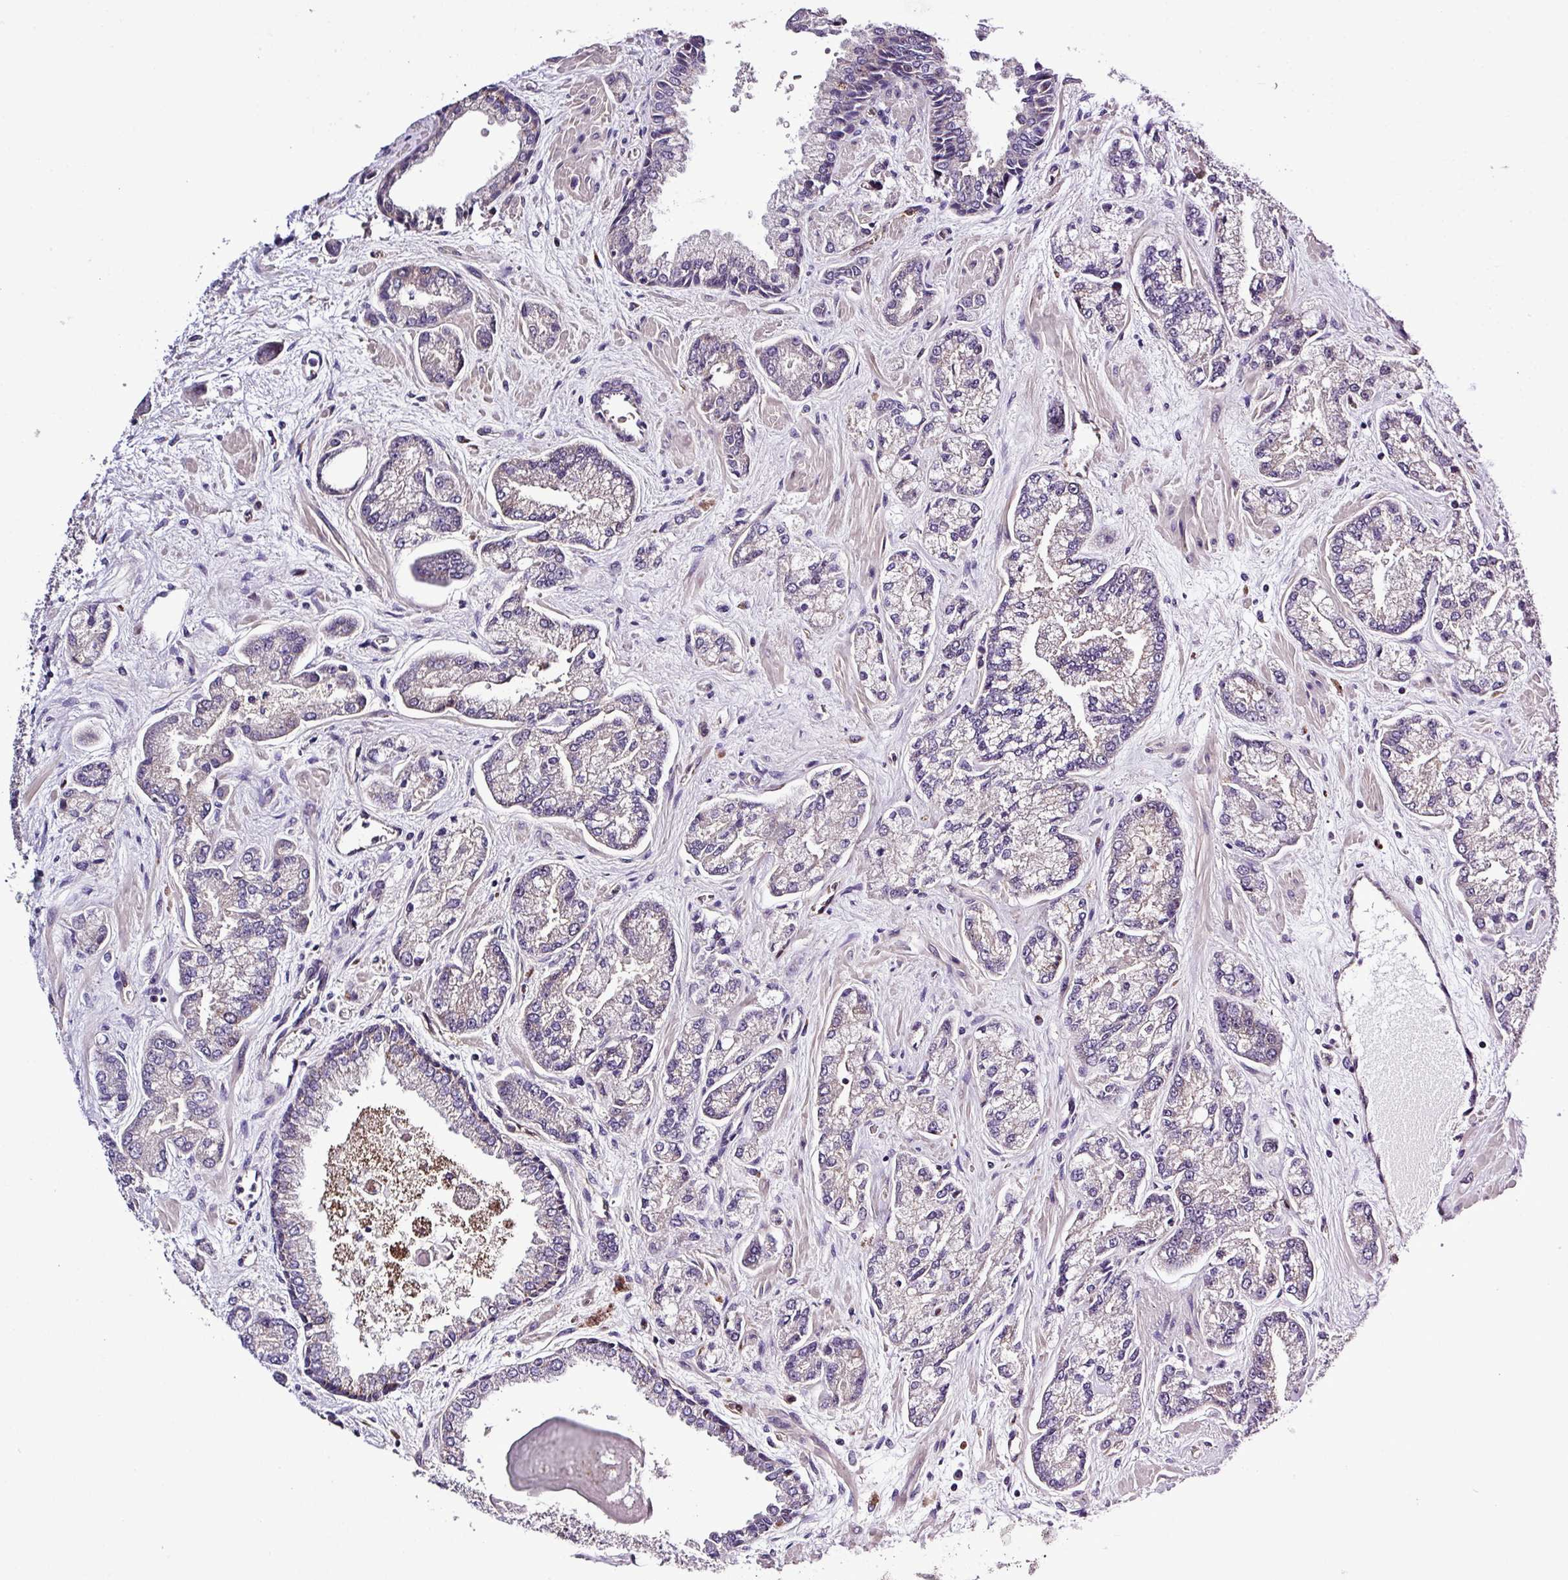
{"staining": {"intensity": "negative", "quantity": "none", "location": "none"}, "tissue": "prostate cancer", "cell_type": "Tumor cells", "image_type": "cancer", "snomed": [{"axis": "morphology", "description": "Adenocarcinoma, High grade"}, {"axis": "topography", "description": "Prostate"}], "caption": "Adenocarcinoma (high-grade) (prostate) was stained to show a protein in brown. There is no significant expression in tumor cells.", "gene": "CARHSP1", "patient": {"sex": "male", "age": 68}}